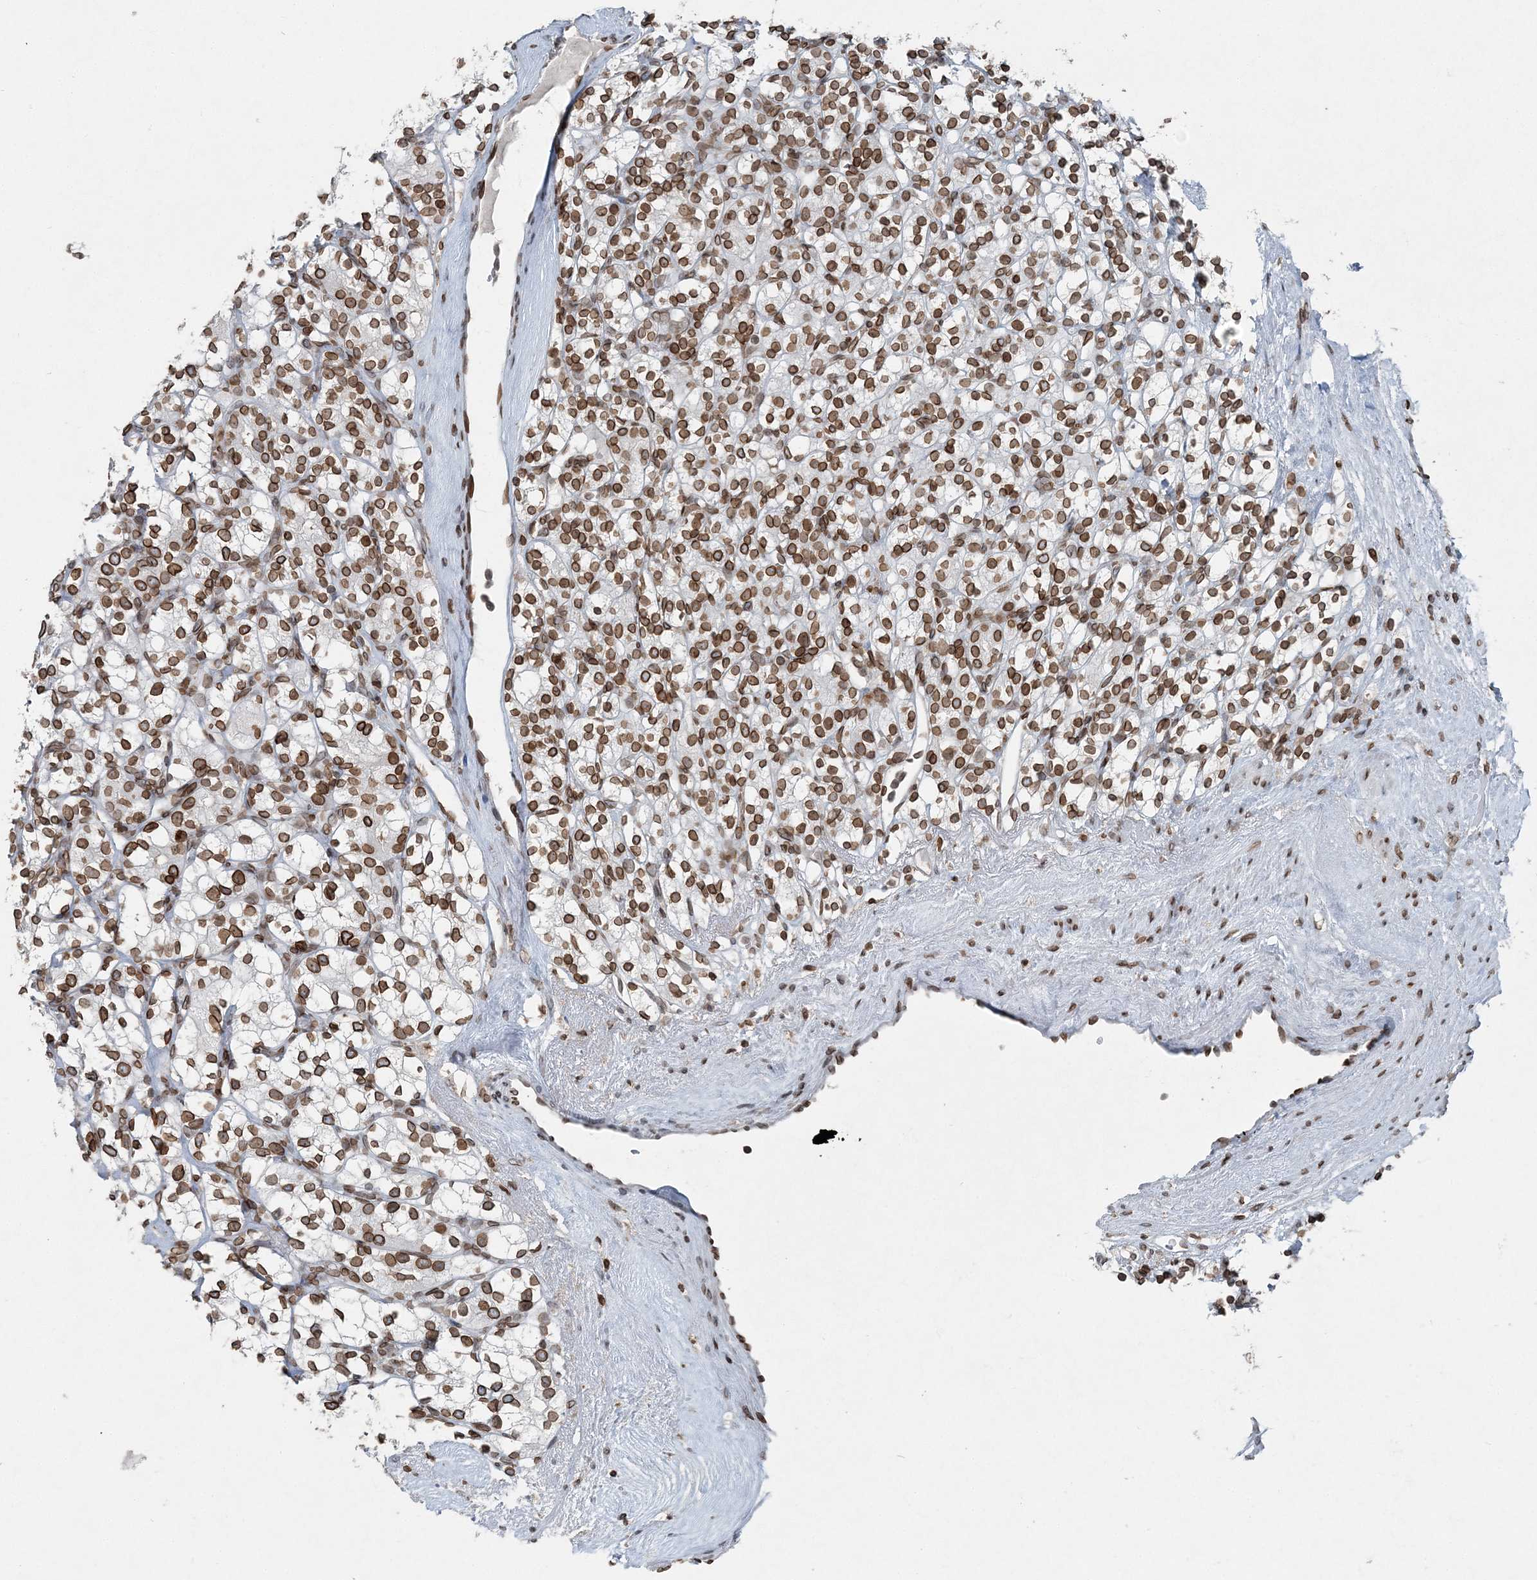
{"staining": {"intensity": "moderate", "quantity": ">75%", "location": "cytoplasmic/membranous,nuclear"}, "tissue": "renal cancer", "cell_type": "Tumor cells", "image_type": "cancer", "snomed": [{"axis": "morphology", "description": "Adenocarcinoma, NOS"}, {"axis": "topography", "description": "Kidney"}], "caption": "Approximately >75% of tumor cells in human renal adenocarcinoma reveal moderate cytoplasmic/membranous and nuclear protein staining as visualized by brown immunohistochemical staining.", "gene": "GJD4", "patient": {"sex": "male", "age": 77}}